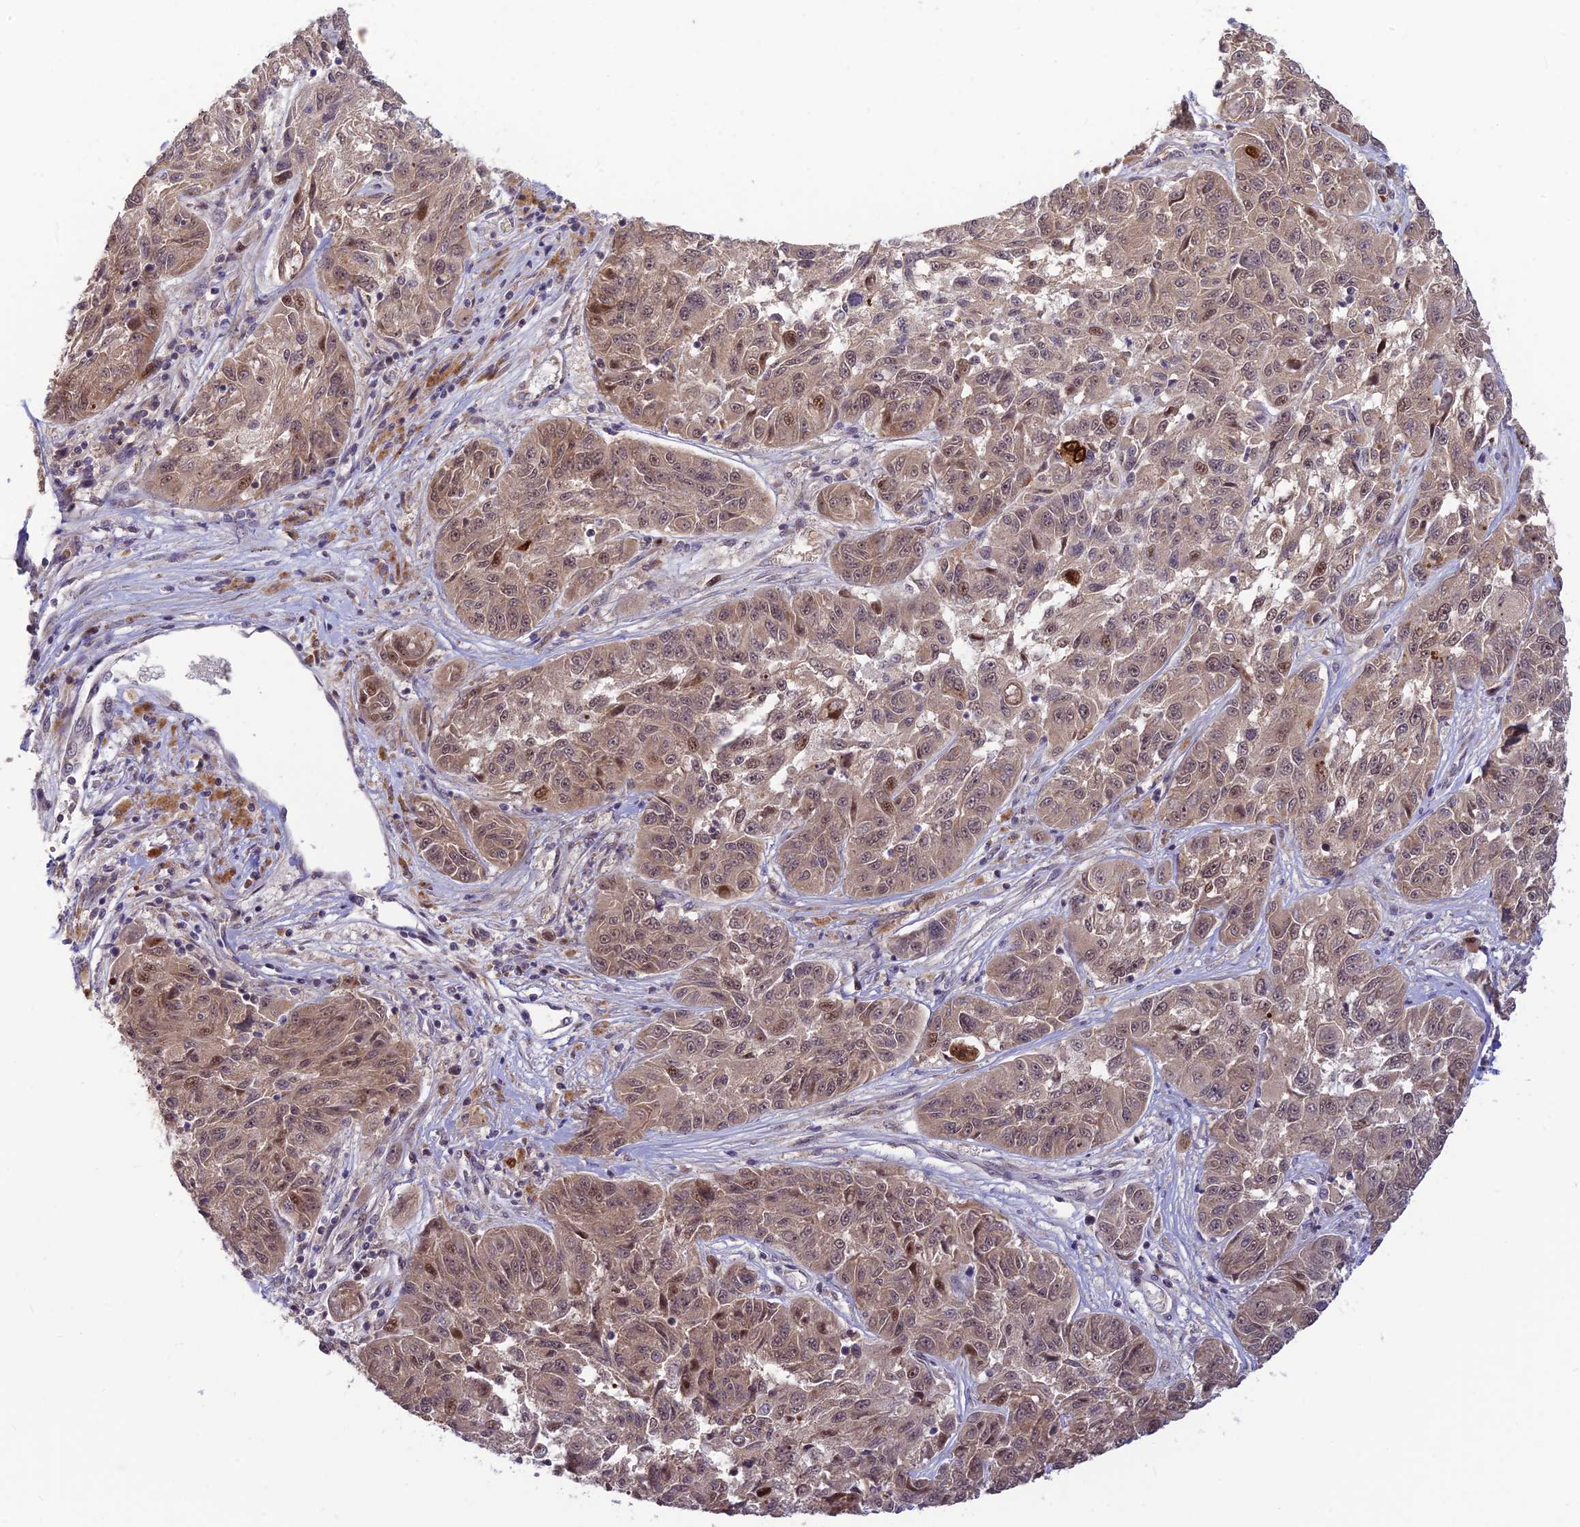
{"staining": {"intensity": "weak", "quantity": ">75%", "location": "cytoplasmic/membranous,nuclear"}, "tissue": "melanoma", "cell_type": "Tumor cells", "image_type": "cancer", "snomed": [{"axis": "morphology", "description": "Malignant melanoma, NOS"}, {"axis": "topography", "description": "Skin"}], "caption": "Weak cytoplasmic/membranous and nuclear expression is appreciated in approximately >75% of tumor cells in malignant melanoma.", "gene": "ASPDH", "patient": {"sex": "male", "age": 53}}